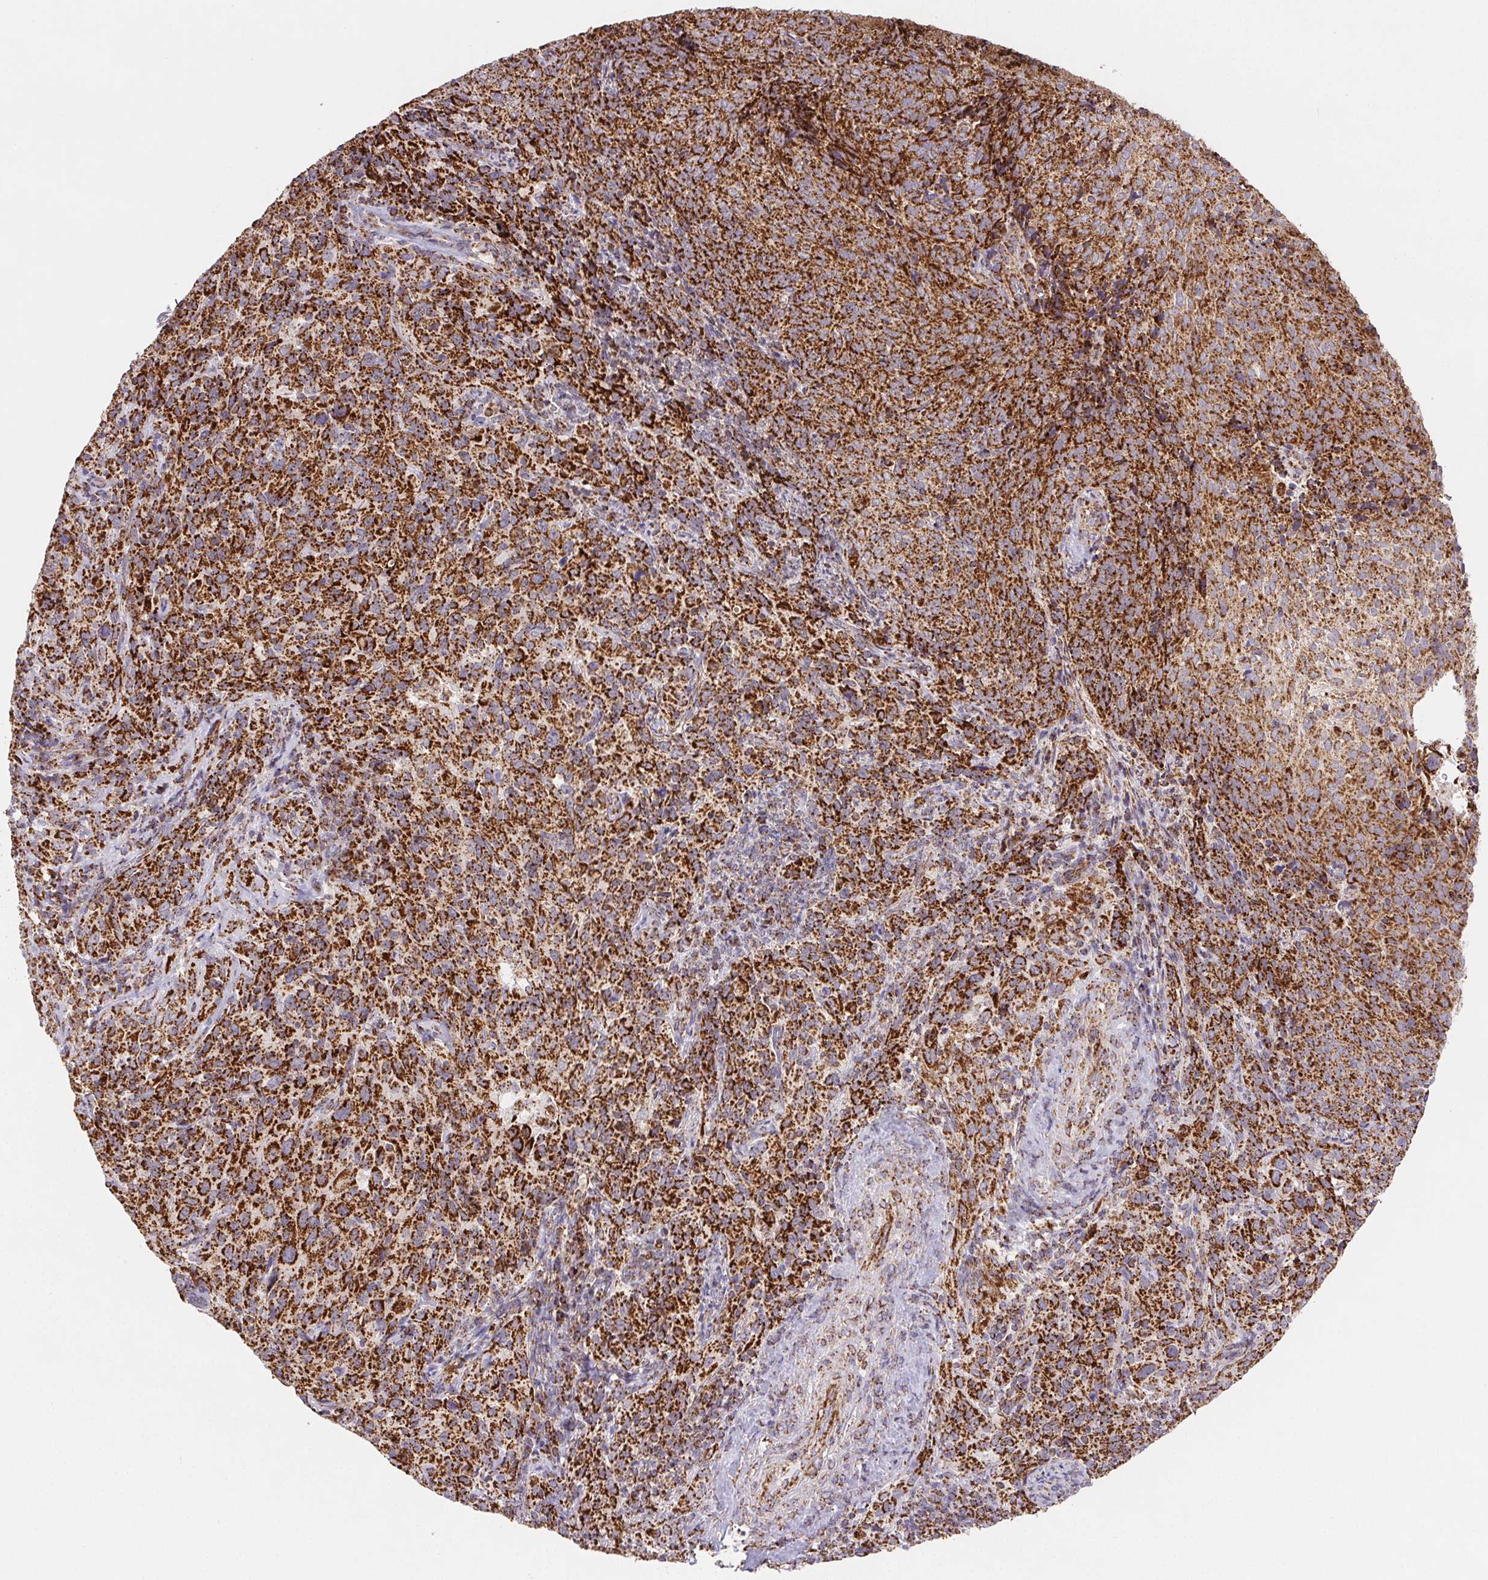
{"staining": {"intensity": "strong", "quantity": ">75%", "location": "cytoplasmic/membranous"}, "tissue": "cervical cancer", "cell_type": "Tumor cells", "image_type": "cancer", "snomed": [{"axis": "morphology", "description": "Squamous cell carcinoma, NOS"}, {"axis": "topography", "description": "Cervix"}], "caption": "A photomicrograph of squamous cell carcinoma (cervical) stained for a protein exhibits strong cytoplasmic/membranous brown staining in tumor cells.", "gene": "NIPSNAP2", "patient": {"sex": "female", "age": 51}}